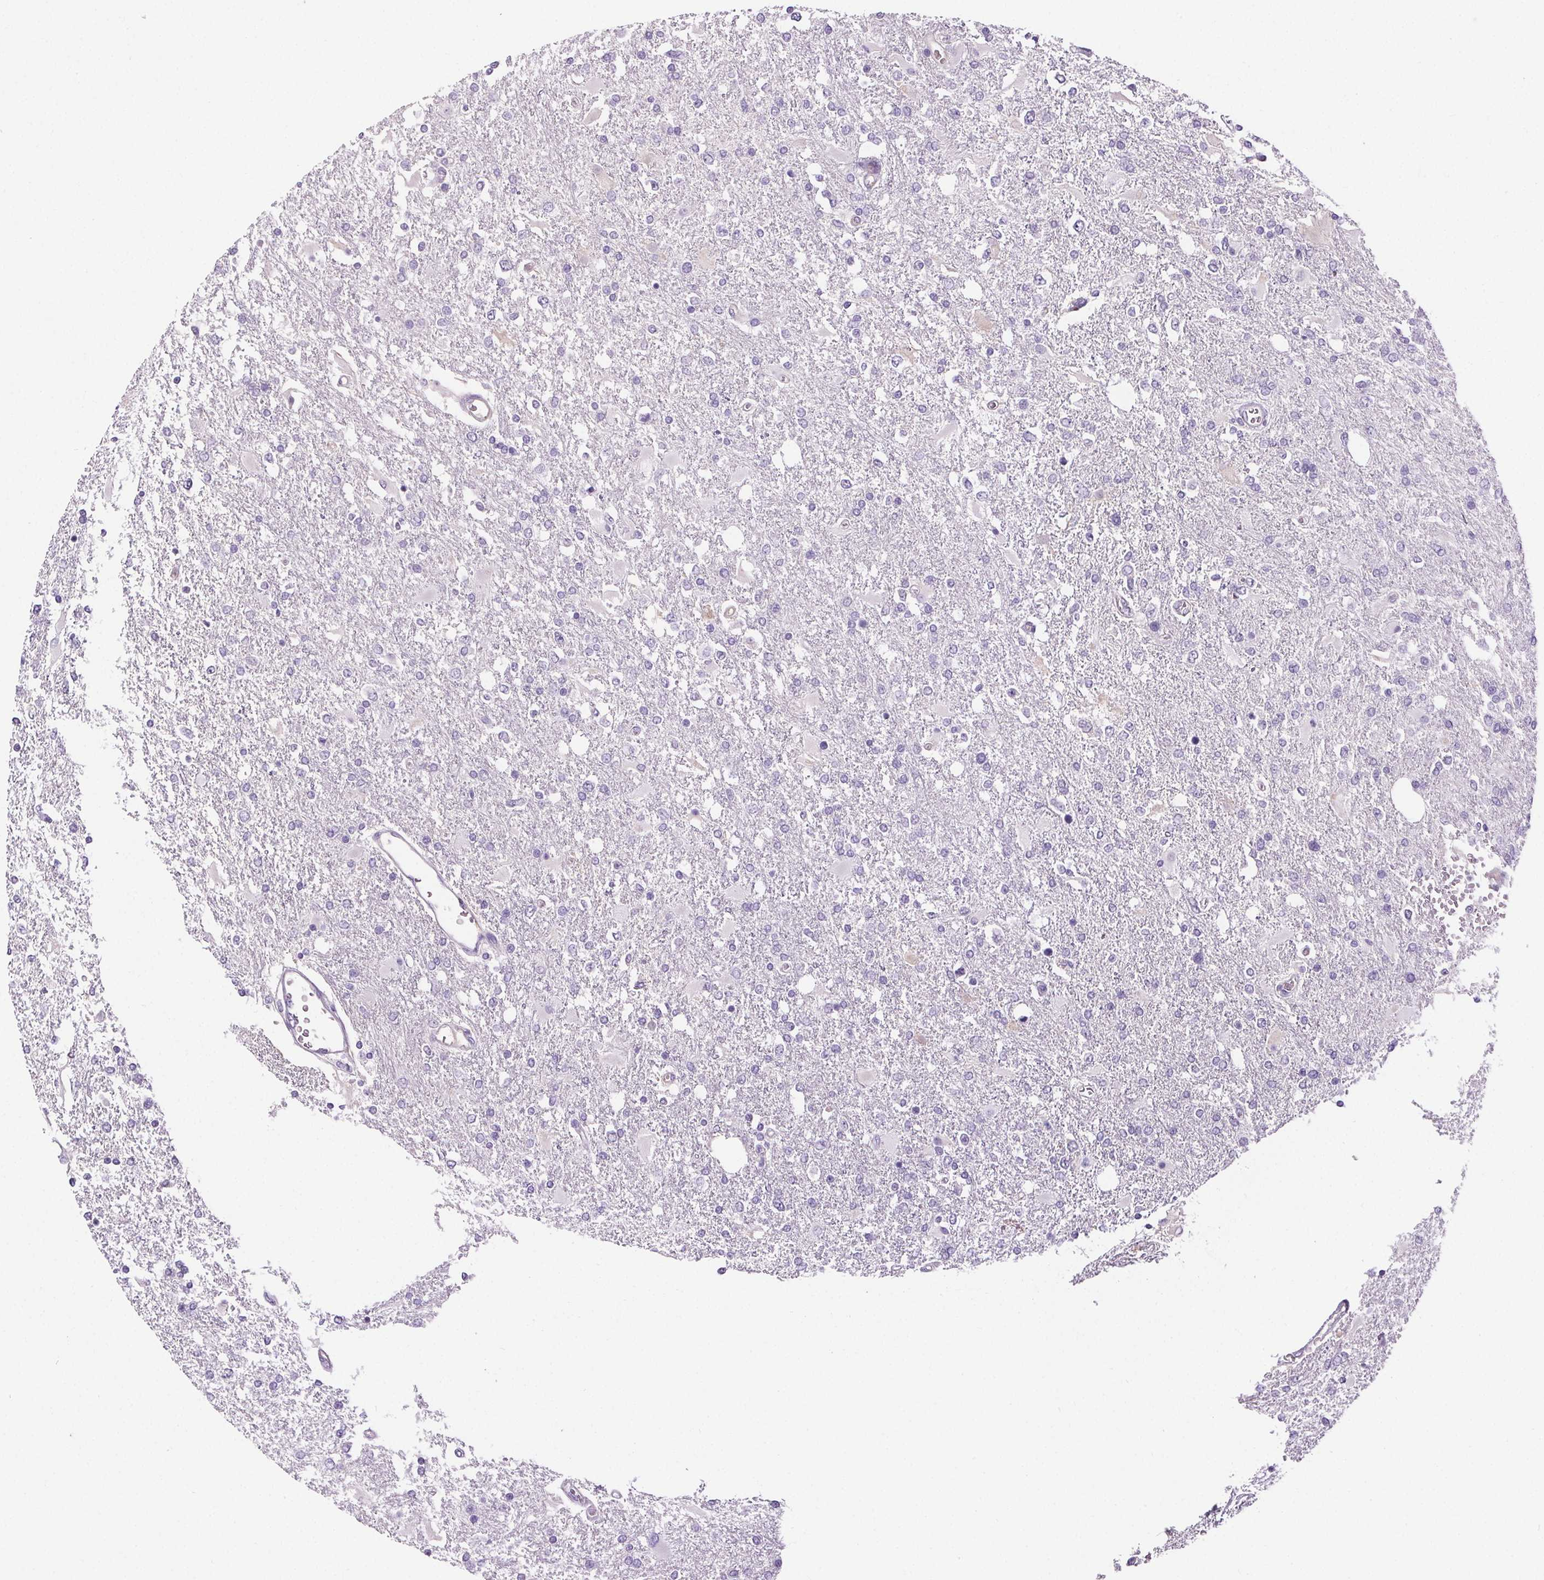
{"staining": {"intensity": "negative", "quantity": "none", "location": "none"}, "tissue": "glioma", "cell_type": "Tumor cells", "image_type": "cancer", "snomed": [{"axis": "morphology", "description": "Glioma, malignant, High grade"}, {"axis": "topography", "description": "Cerebral cortex"}], "caption": "The micrograph demonstrates no staining of tumor cells in glioma. (Brightfield microscopy of DAB immunohistochemistry (IHC) at high magnification).", "gene": "CD5L", "patient": {"sex": "male", "age": 79}}